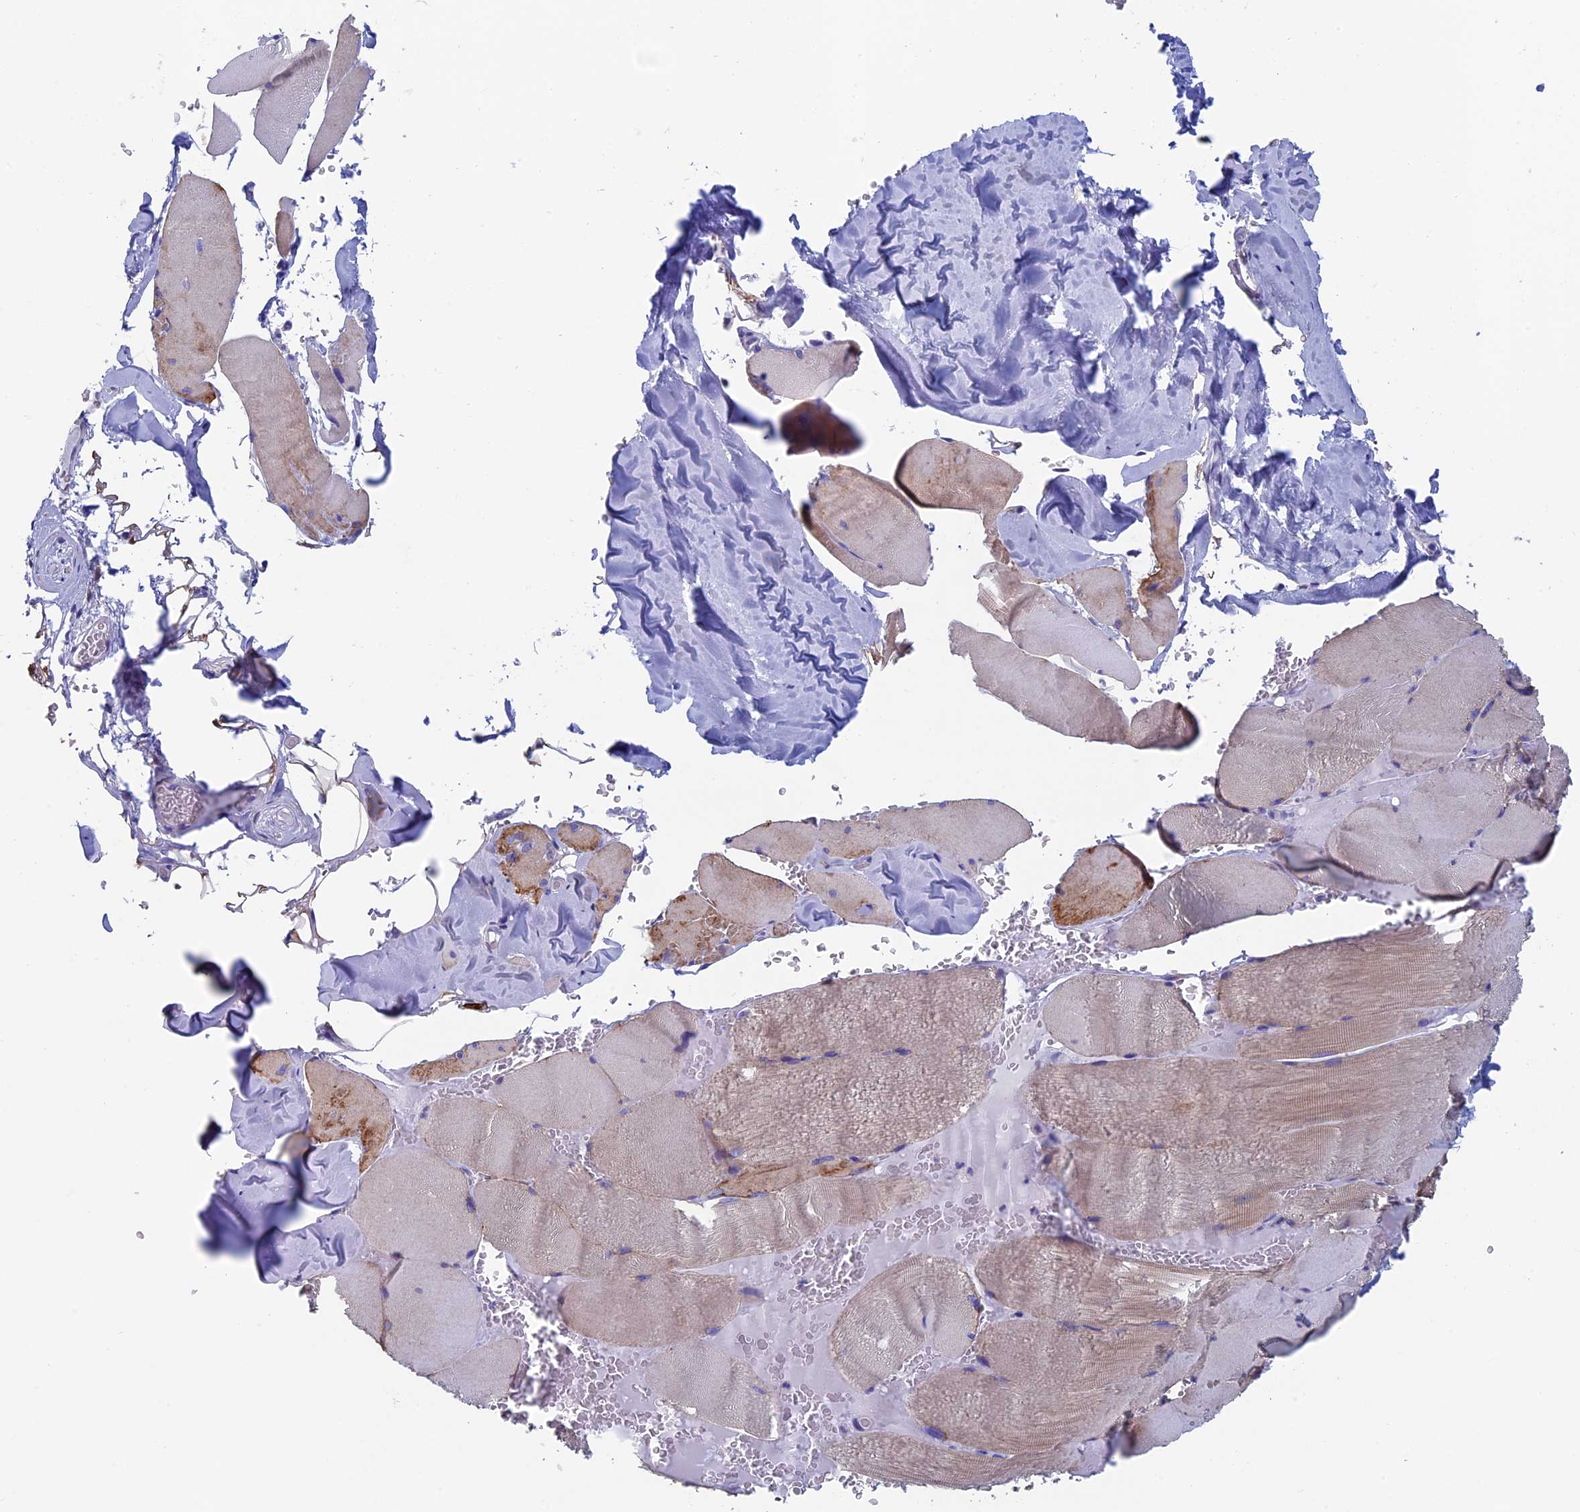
{"staining": {"intensity": "weak", "quantity": "<25%", "location": "cytoplasmic/membranous"}, "tissue": "skeletal muscle", "cell_type": "Myocytes", "image_type": "normal", "snomed": [{"axis": "morphology", "description": "Normal tissue, NOS"}, {"axis": "topography", "description": "Skeletal muscle"}, {"axis": "topography", "description": "Head-Neck"}], "caption": "DAB (3,3'-diaminobenzidine) immunohistochemical staining of benign human skeletal muscle displays no significant expression in myocytes.", "gene": "ADH7", "patient": {"sex": "male", "age": 66}}